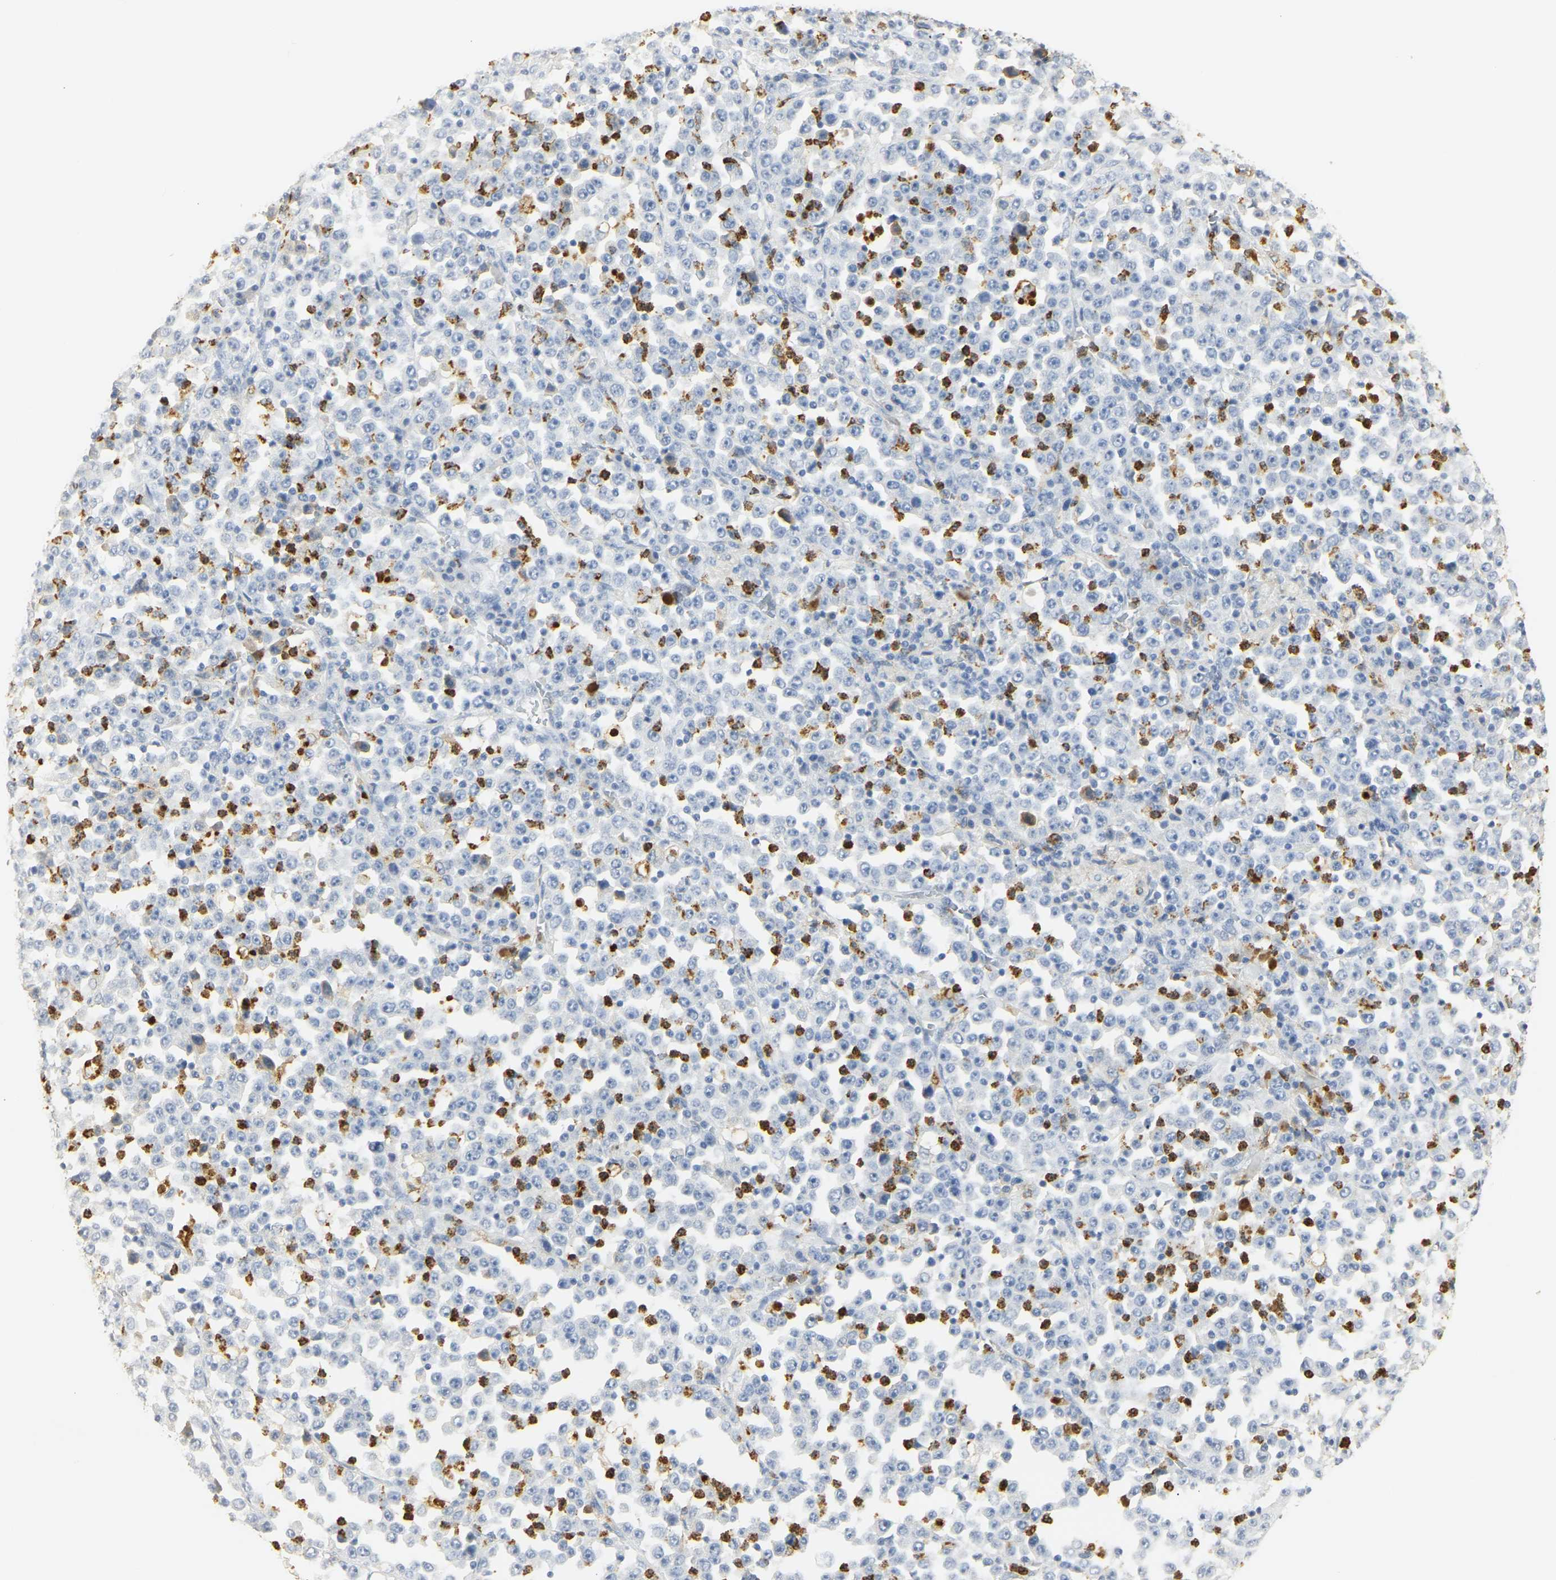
{"staining": {"intensity": "negative", "quantity": "none", "location": "none"}, "tissue": "stomach cancer", "cell_type": "Tumor cells", "image_type": "cancer", "snomed": [{"axis": "morphology", "description": "Normal tissue, NOS"}, {"axis": "morphology", "description": "Adenocarcinoma, NOS"}, {"axis": "topography", "description": "Stomach, upper"}, {"axis": "topography", "description": "Stomach"}], "caption": "Stomach cancer (adenocarcinoma) was stained to show a protein in brown. There is no significant expression in tumor cells. (IHC, brightfield microscopy, high magnification).", "gene": "MPO", "patient": {"sex": "male", "age": 59}}